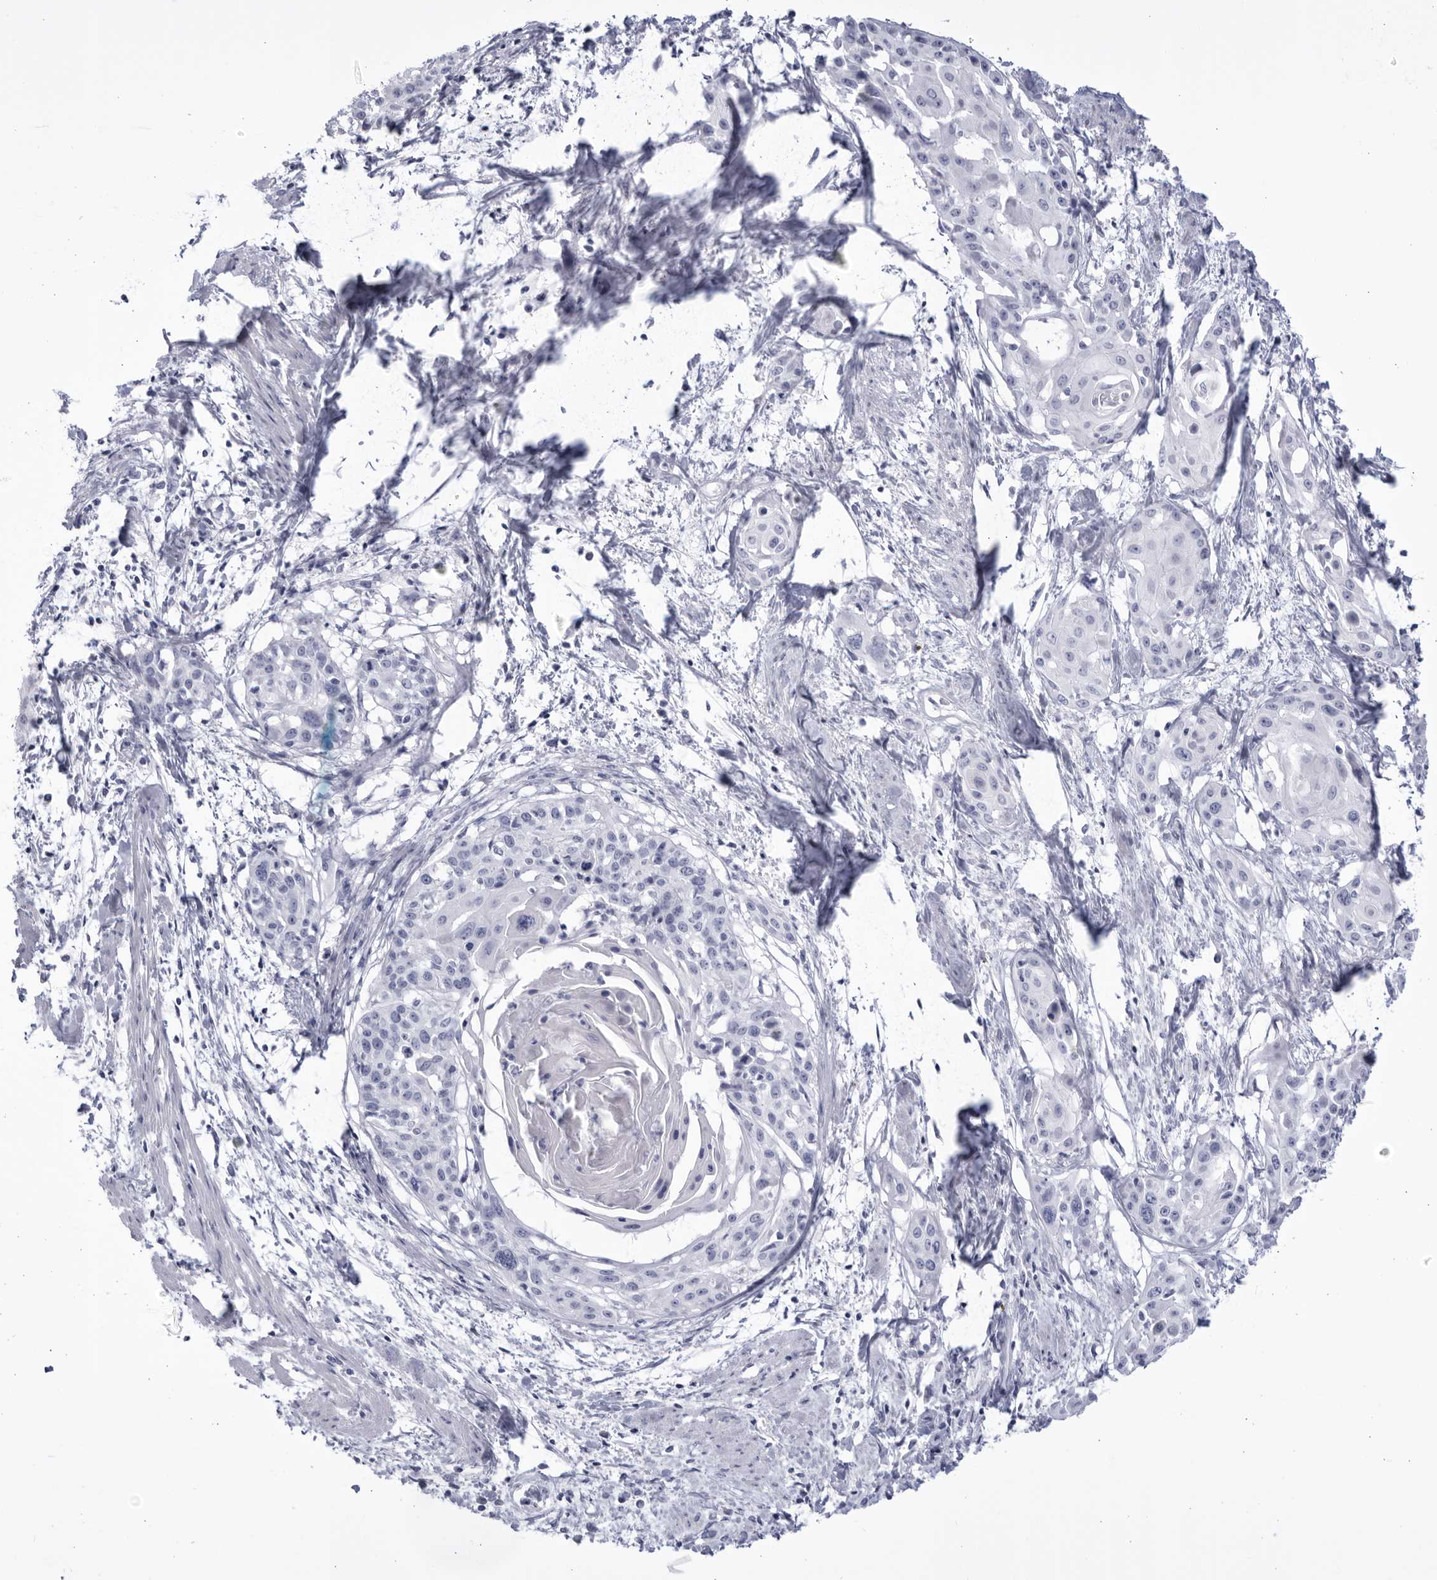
{"staining": {"intensity": "negative", "quantity": "none", "location": "none"}, "tissue": "cervical cancer", "cell_type": "Tumor cells", "image_type": "cancer", "snomed": [{"axis": "morphology", "description": "Squamous cell carcinoma, NOS"}, {"axis": "topography", "description": "Cervix"}], "caption": "Immunohistochemistry (IHC) micrograph of neoplastic tissue: human cervical cancer (squamous cell carcinoma) stained with DAB exhibits no significant protein staining in tumor cells. (DAB IHC, high magnification).", "gene": "CCDC181", "patient": {"sex": "female", "age": 57}}